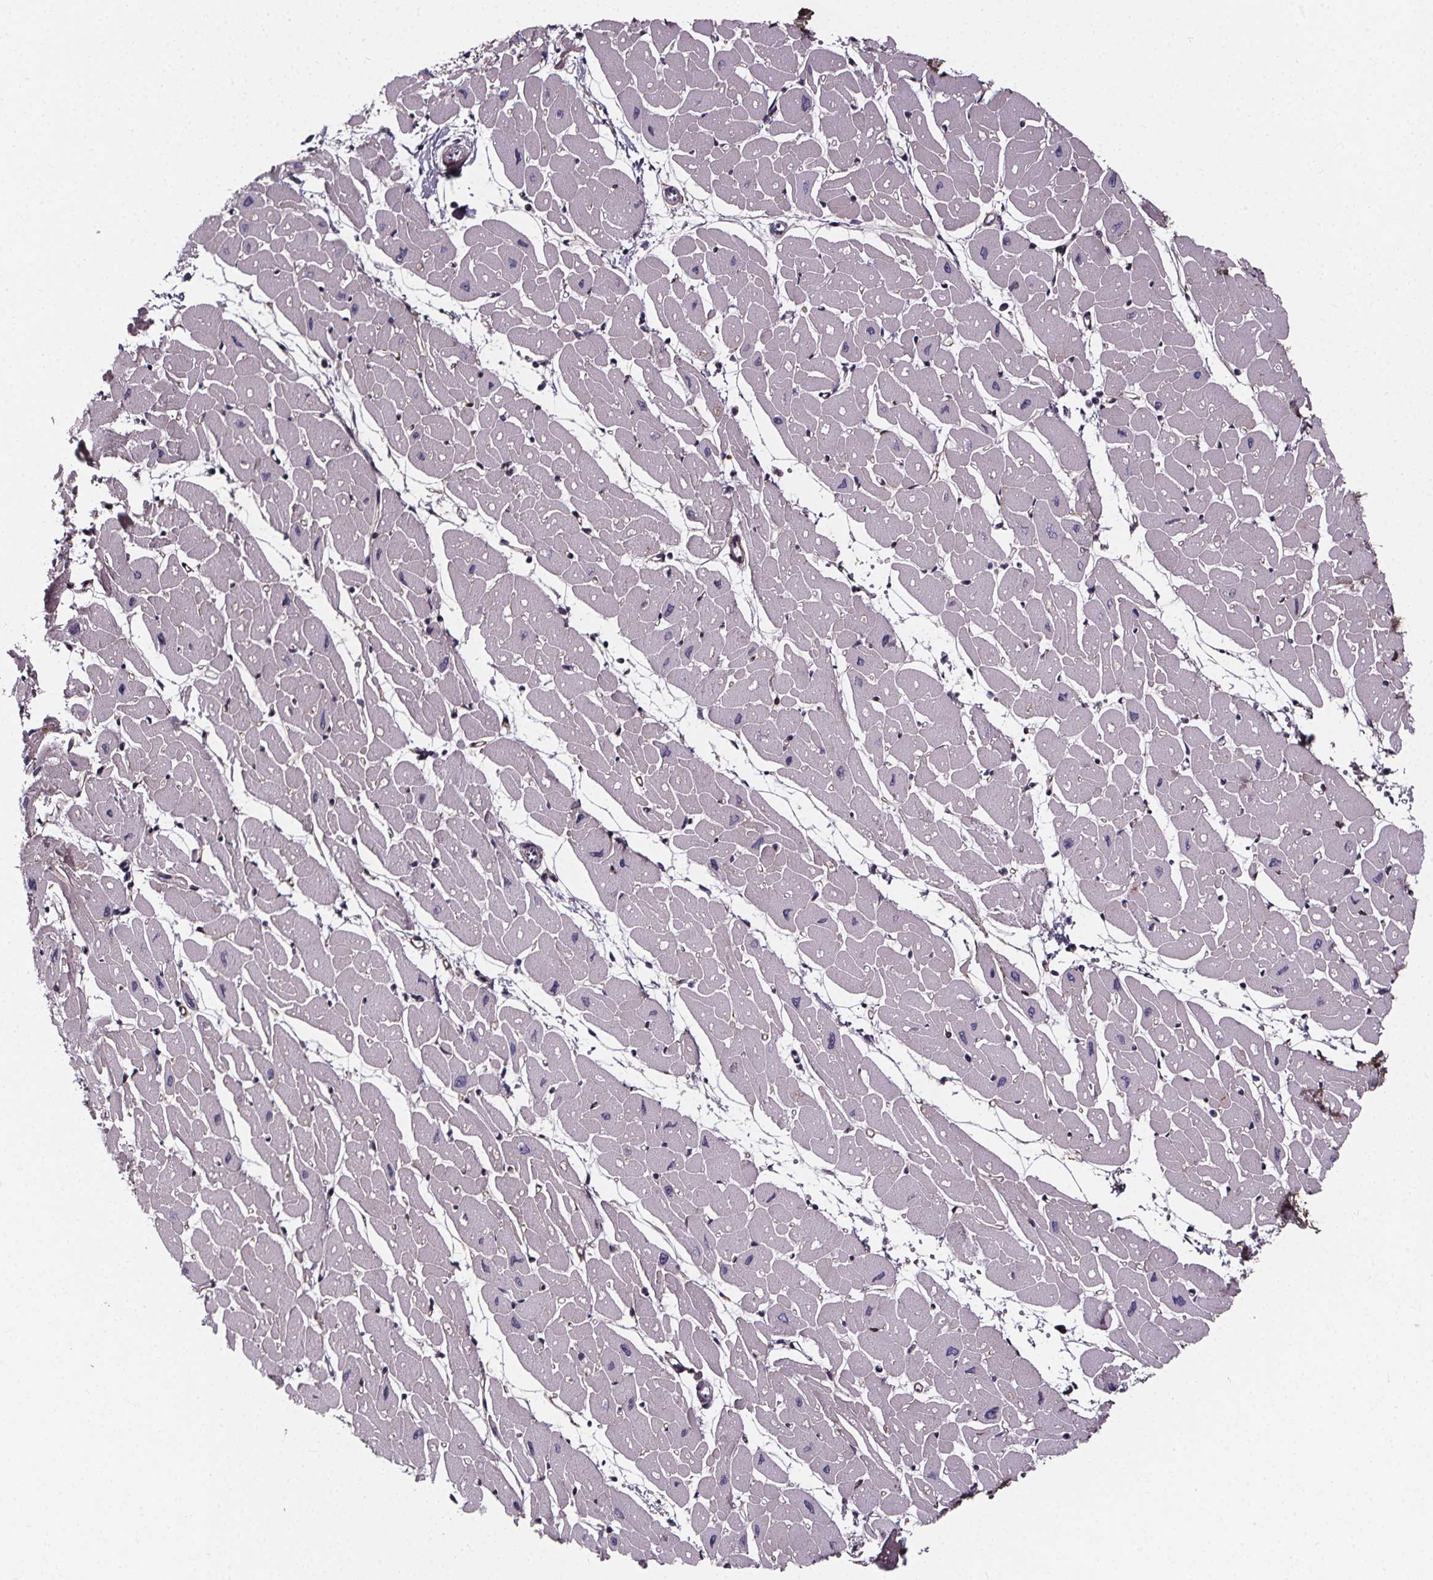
{"staining": {"intensity": "negative", "quantity": "none", "location": "none"}, "tissue": "heart muscle", "cell_type": "Cardiomyocytes", "image_type": "normal", "snomed": [{"axis": "morphology", "description": "Normal tissue, NOS"}, {"axis": "topography", "description": "Heart"}], "caption": "High power microscopy image of an IHC photomicrograph of normal heart muscle, revealing no significant staining in cardiomyocytes.", "gene": "AEBP1", "patient": {"sex": "male", "age": 57}}